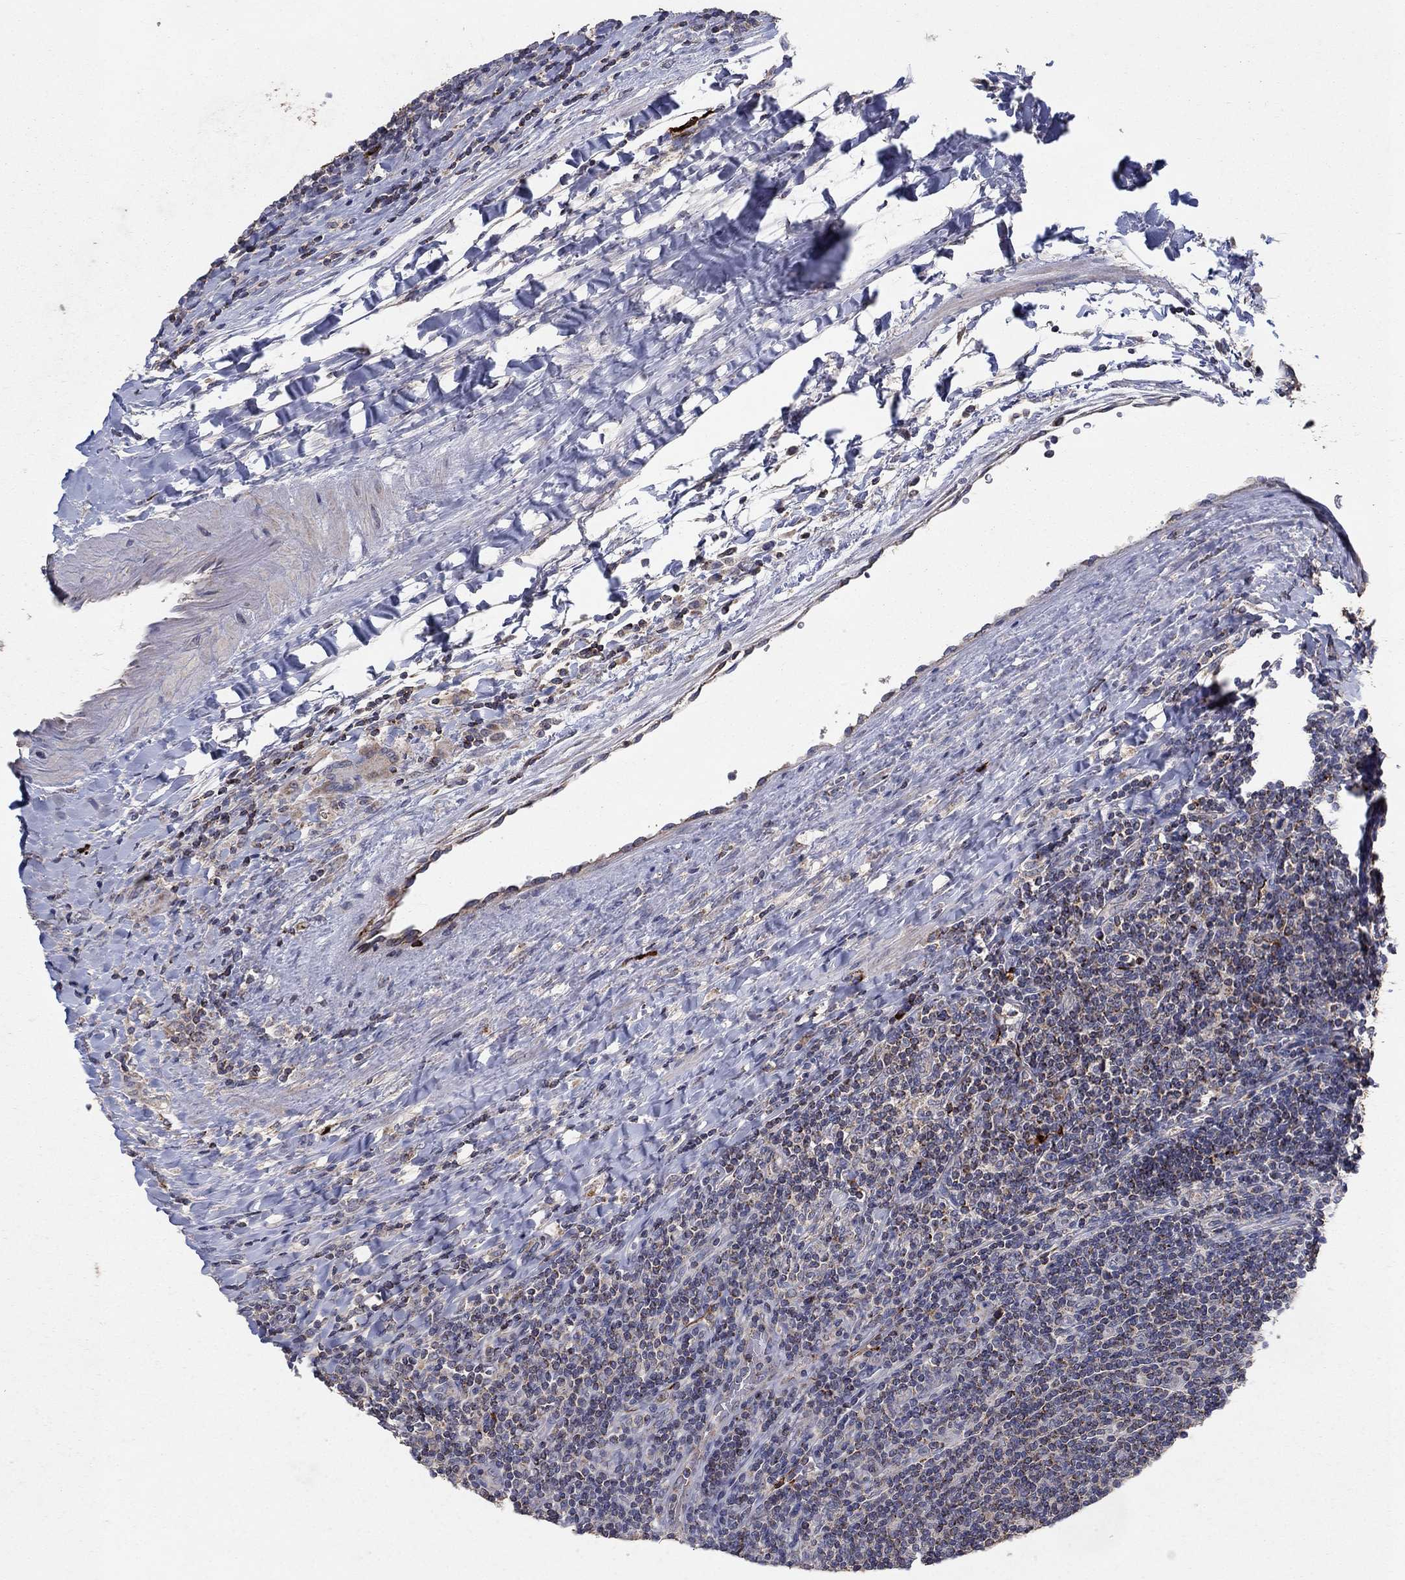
{"staining": {"intensity": "weak", "quantity": ">75%", "location": "cytoplasmic/membranous"}, "tissue": "lymphoma", "cell_type": "Tumor cells", "image_type": "cancer", "snomed": [{"axis": "morphology", "description": "Hodgkin's disease, NOS"}, {"axis": "topography", "description": "Lymph node"}], "caption": "An immunohistochemistry histopathology image of tumor tissue is shown. Protein staining in brown shows weak cytoplasmic/membranous positivity in Hodgkin's disease within tumor cells.", "gene": "GPSM1", "patient": {"sex": "male", "age": 40}}